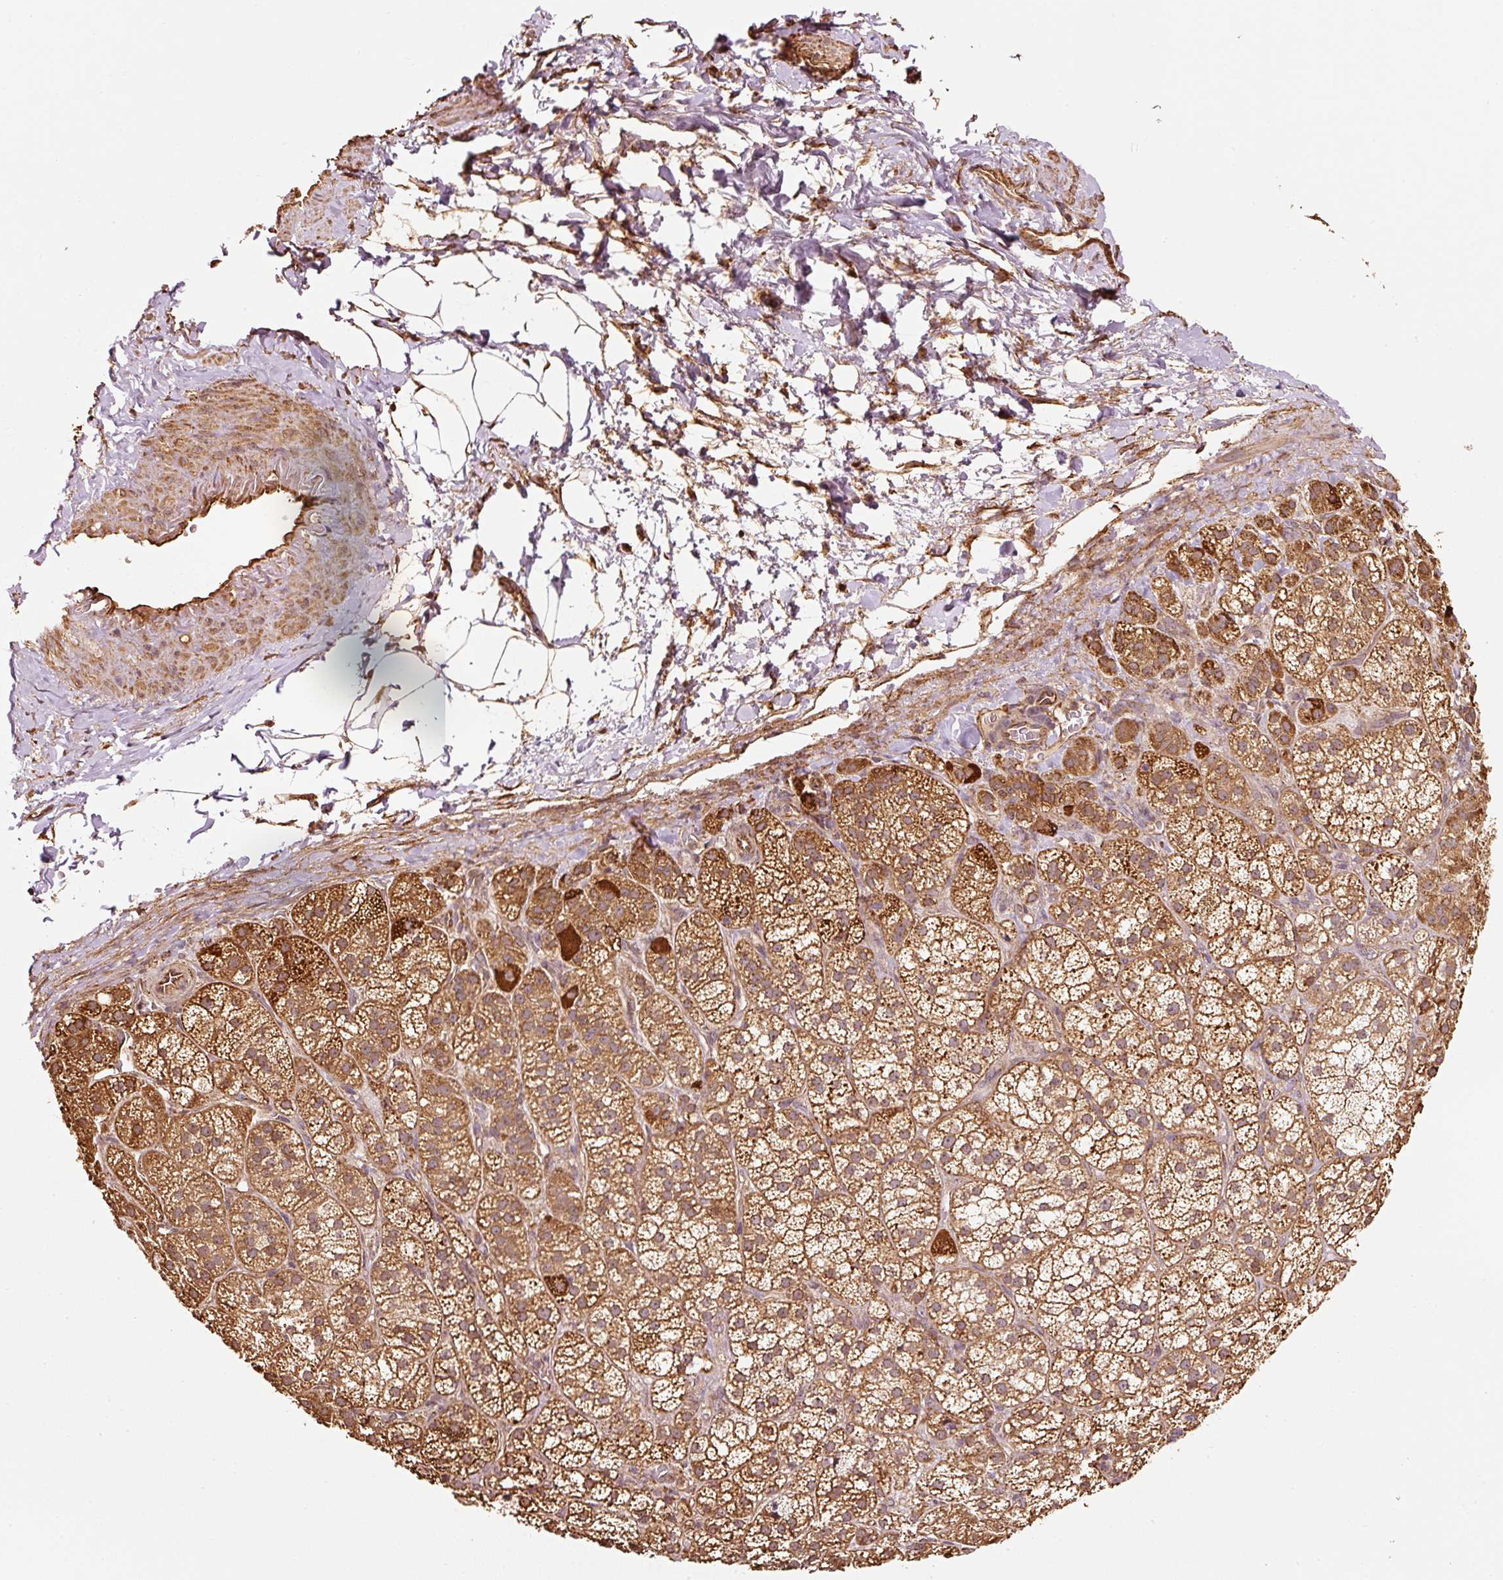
{"staining": {"intensity": "strong", "quantity": ">75%", "location": "cytoplasmic/membranous"}, "tissue": "adrenal gland", "cell_type": "Glandular cells", "image_type": "normal", "snomed": [{"axis": "morphology", "description": "Normal tissue, NOS"}, {"axis": "topography", "description": "Adrenal gland"}], "caption": "Protein expression analysis of normal adrenal gland shows strong cytoplasmic/membranous expression in about >75% of glandular cells. (DAB (3,3'-diaminobenzidine) = brown stain, brightfield microscopy at high magnification).", "gene": "ETF1", "patient": {"sex": "female", "age": 60}}